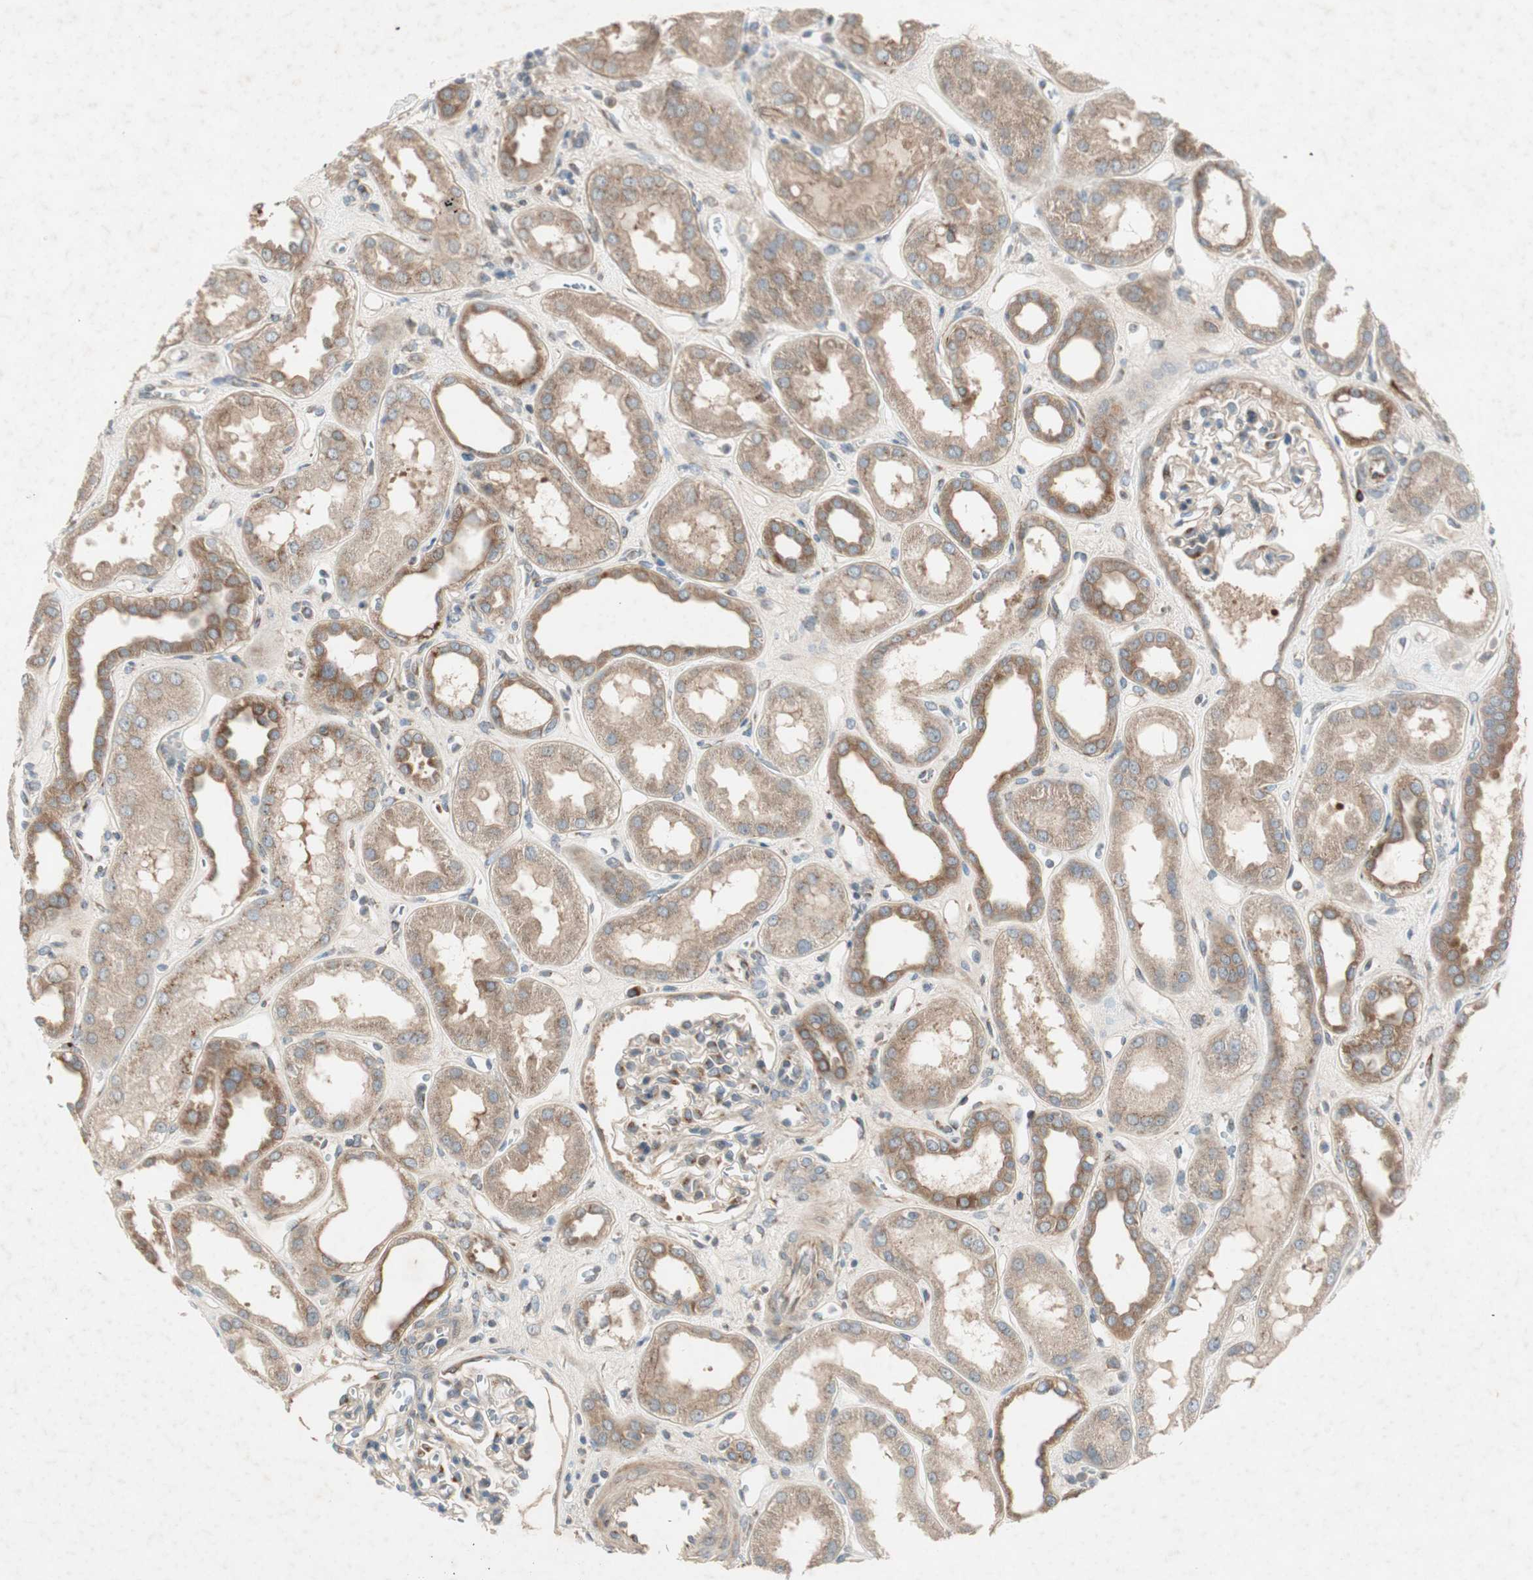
{"staining": {"intensity": "moderate", "quantity": "25%-75%", "location": "cytoplasmic/membranous"}, "tissue": "kidney", "cell_type": "Cells in glomeruli", "image_type": "normal", "snomed": [{"axis": "morphology", "description": "Normal tissue, NOS"}, {"axis": "topography", "description": "Kidney"}], "caption": "Human kidney stained with a brown dye displays moderate cytoplasmic/membranous positive expression in approximately 25%-75% of cells in glomeruli.", "gene": "APOO", "patient": {"sex": "male", "age": 59}}